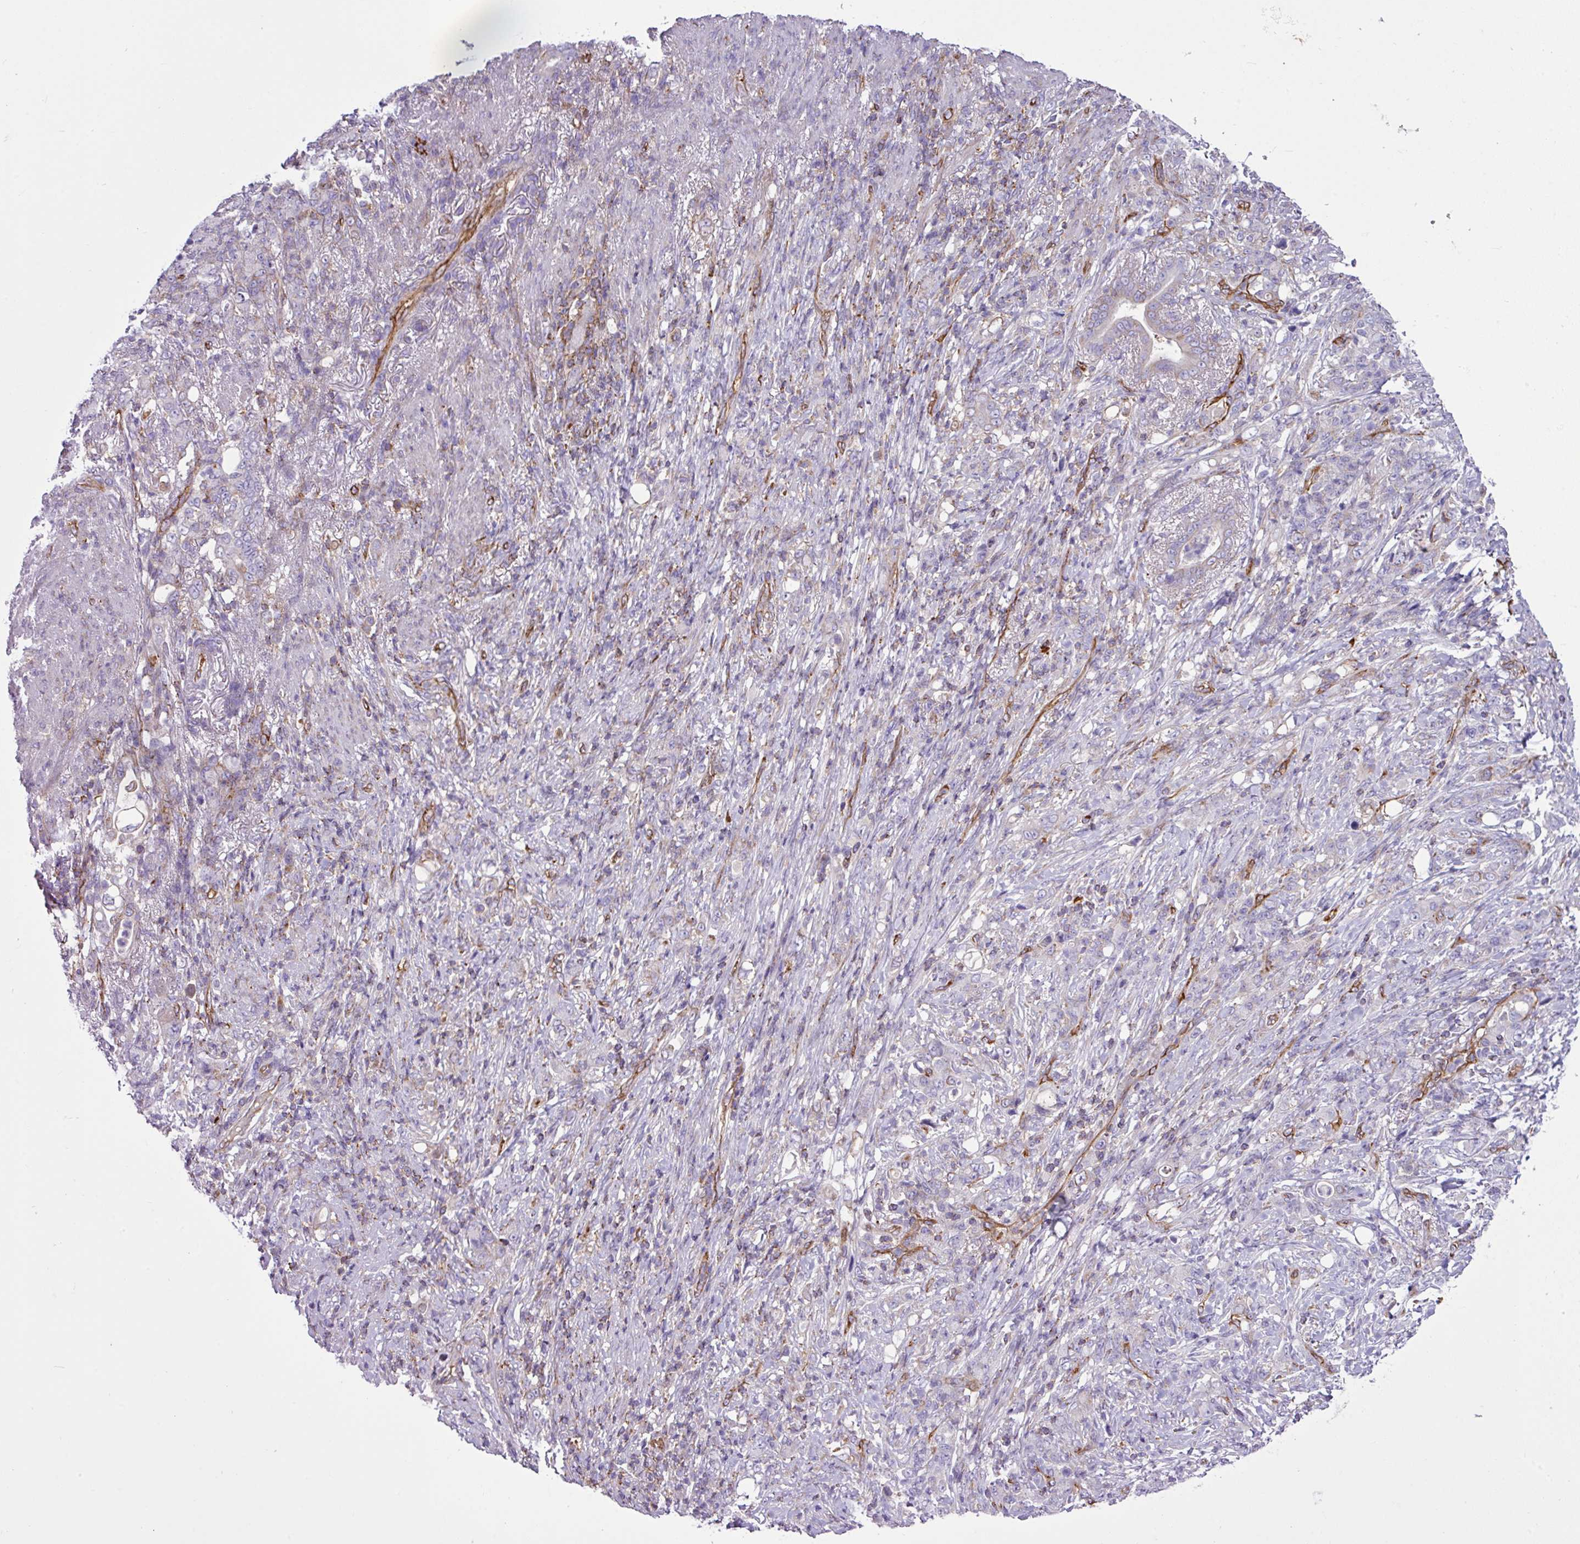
{"staining": {"intensity": "negative", "quantity": "none", "location": "none"}, "tissue": "stomach cancer", "cell_type": "Tumor cells", "image_type": "cancer", "snomed": [{"axis": "morphology", "description": "Normal tissue, NOS"}, {"axis": "morphology", "description": "Adenocarcinoma, NOS"}, {"axis": "topography", "description": "Stomach"}], "caption": "Tumor cells show no significant positivity in stomach adenocarcinoma.", "gene": "EME2", "patient": {"sex": "female", "age": 79}}